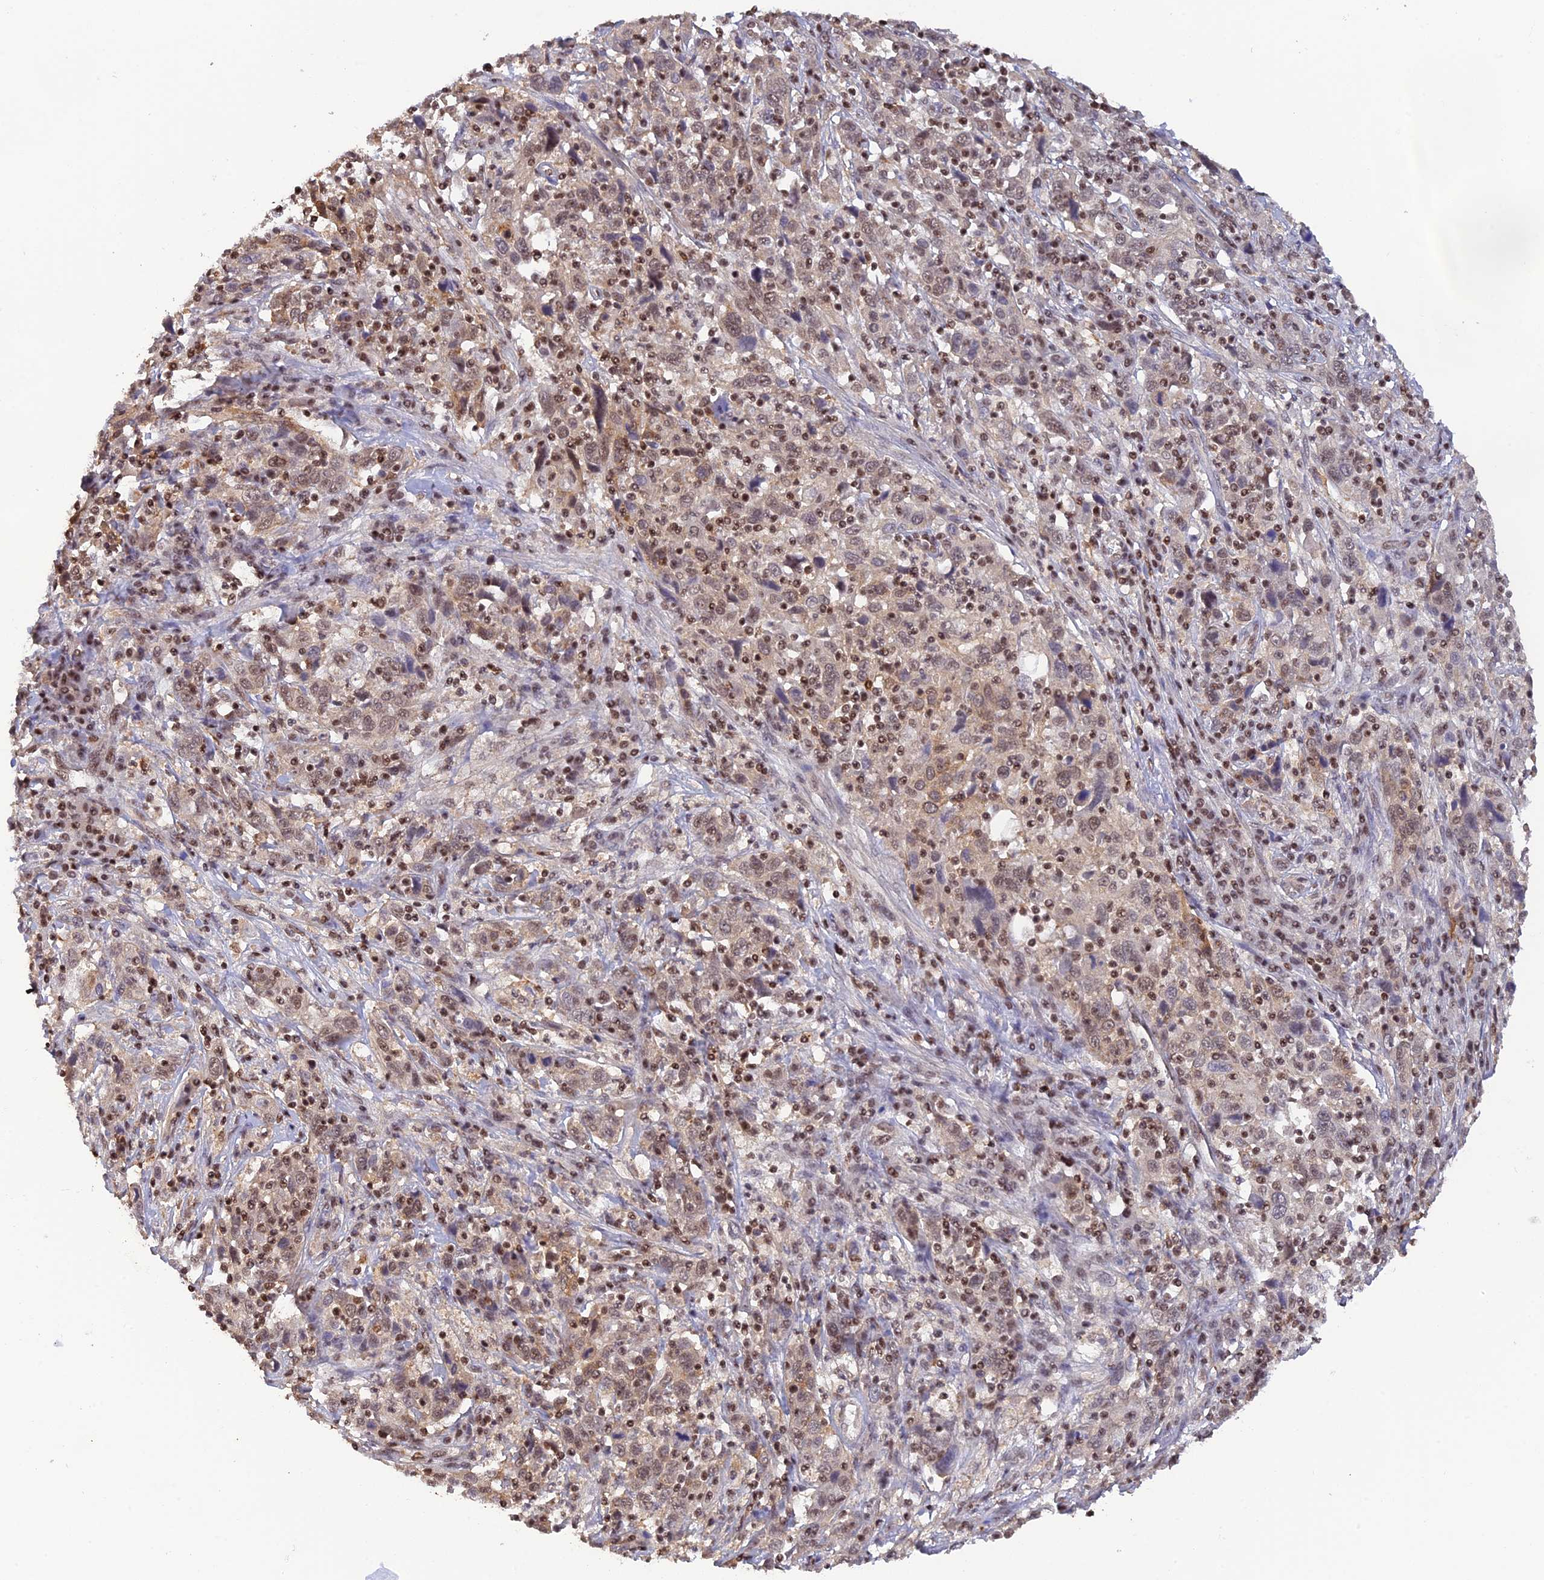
{"staining": {"intensity": "moderate", "quantity": ">75%", "location": "nuclear"}, "tissue": "cervical cancer", "cell_type": "Tumor cells", "image_type": "cancer", "snomed": [{"axis": "morphology", "description": "Squamous cell carcinoma, NOS"}, {"axis": "topography", "description": "Cervix"}], "caption": "Human squamous cell carcinoma (cervical) stained with a protein marker displays moderate staining in tumor cells.", "gene": "THAP11", "patient": {"sex": "female", "age": 46}}